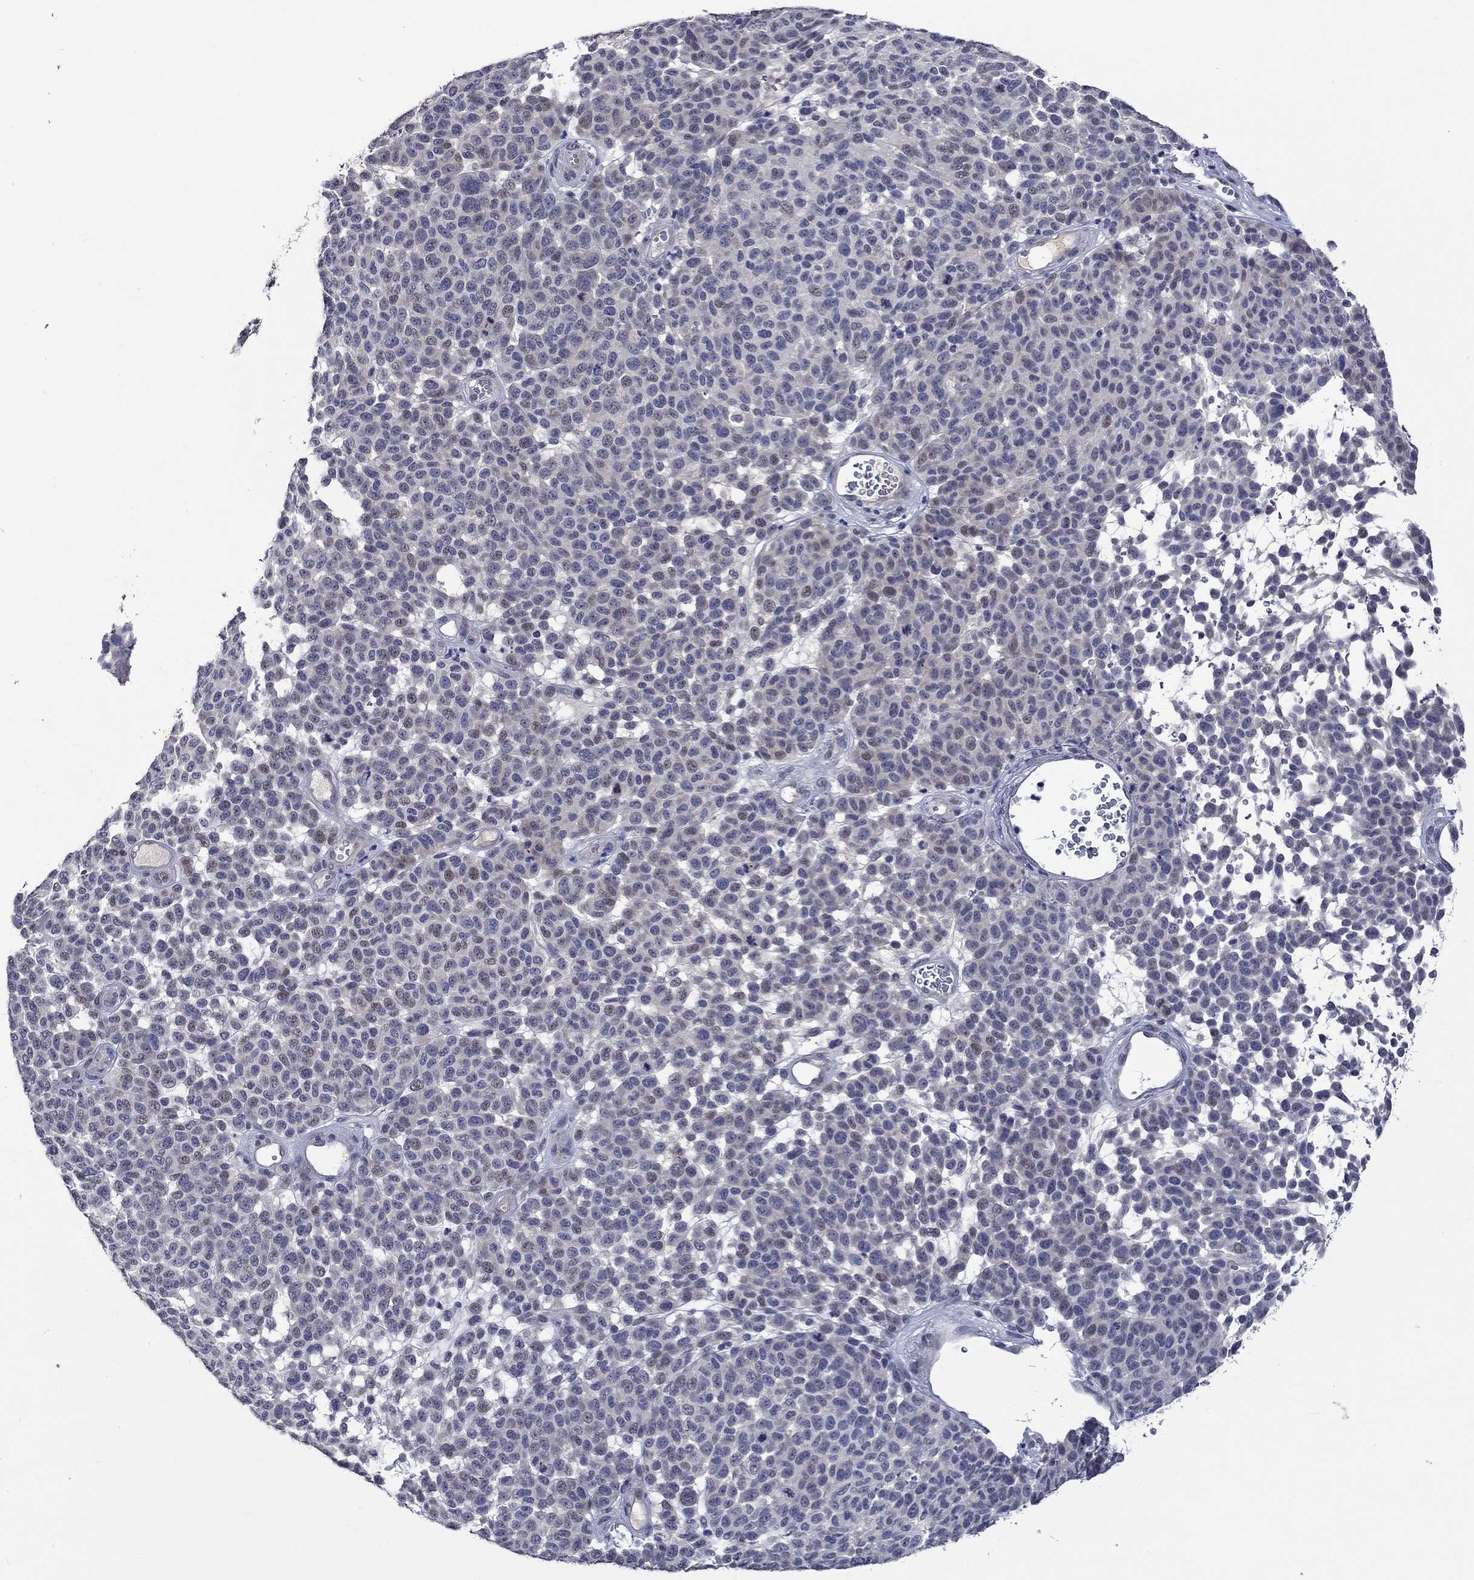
{"staining": {"intensity": "negative", "quantity": "none", "location": "none"}, "tissue": "melanoma", "cell_type": "Tumor cells", "image_type": "cancer", "snomed": [{"axis": "morphology", "description": "Malignant melanoma, NOS"}, {"axis": "topography", "description": "Skin"}], "caption": "This is an IHC micrograph of human melanoma. There is no positivity in tumor cells.", "gene": "DDX3Y", "patient": {"sex": "male", "age": 59}}